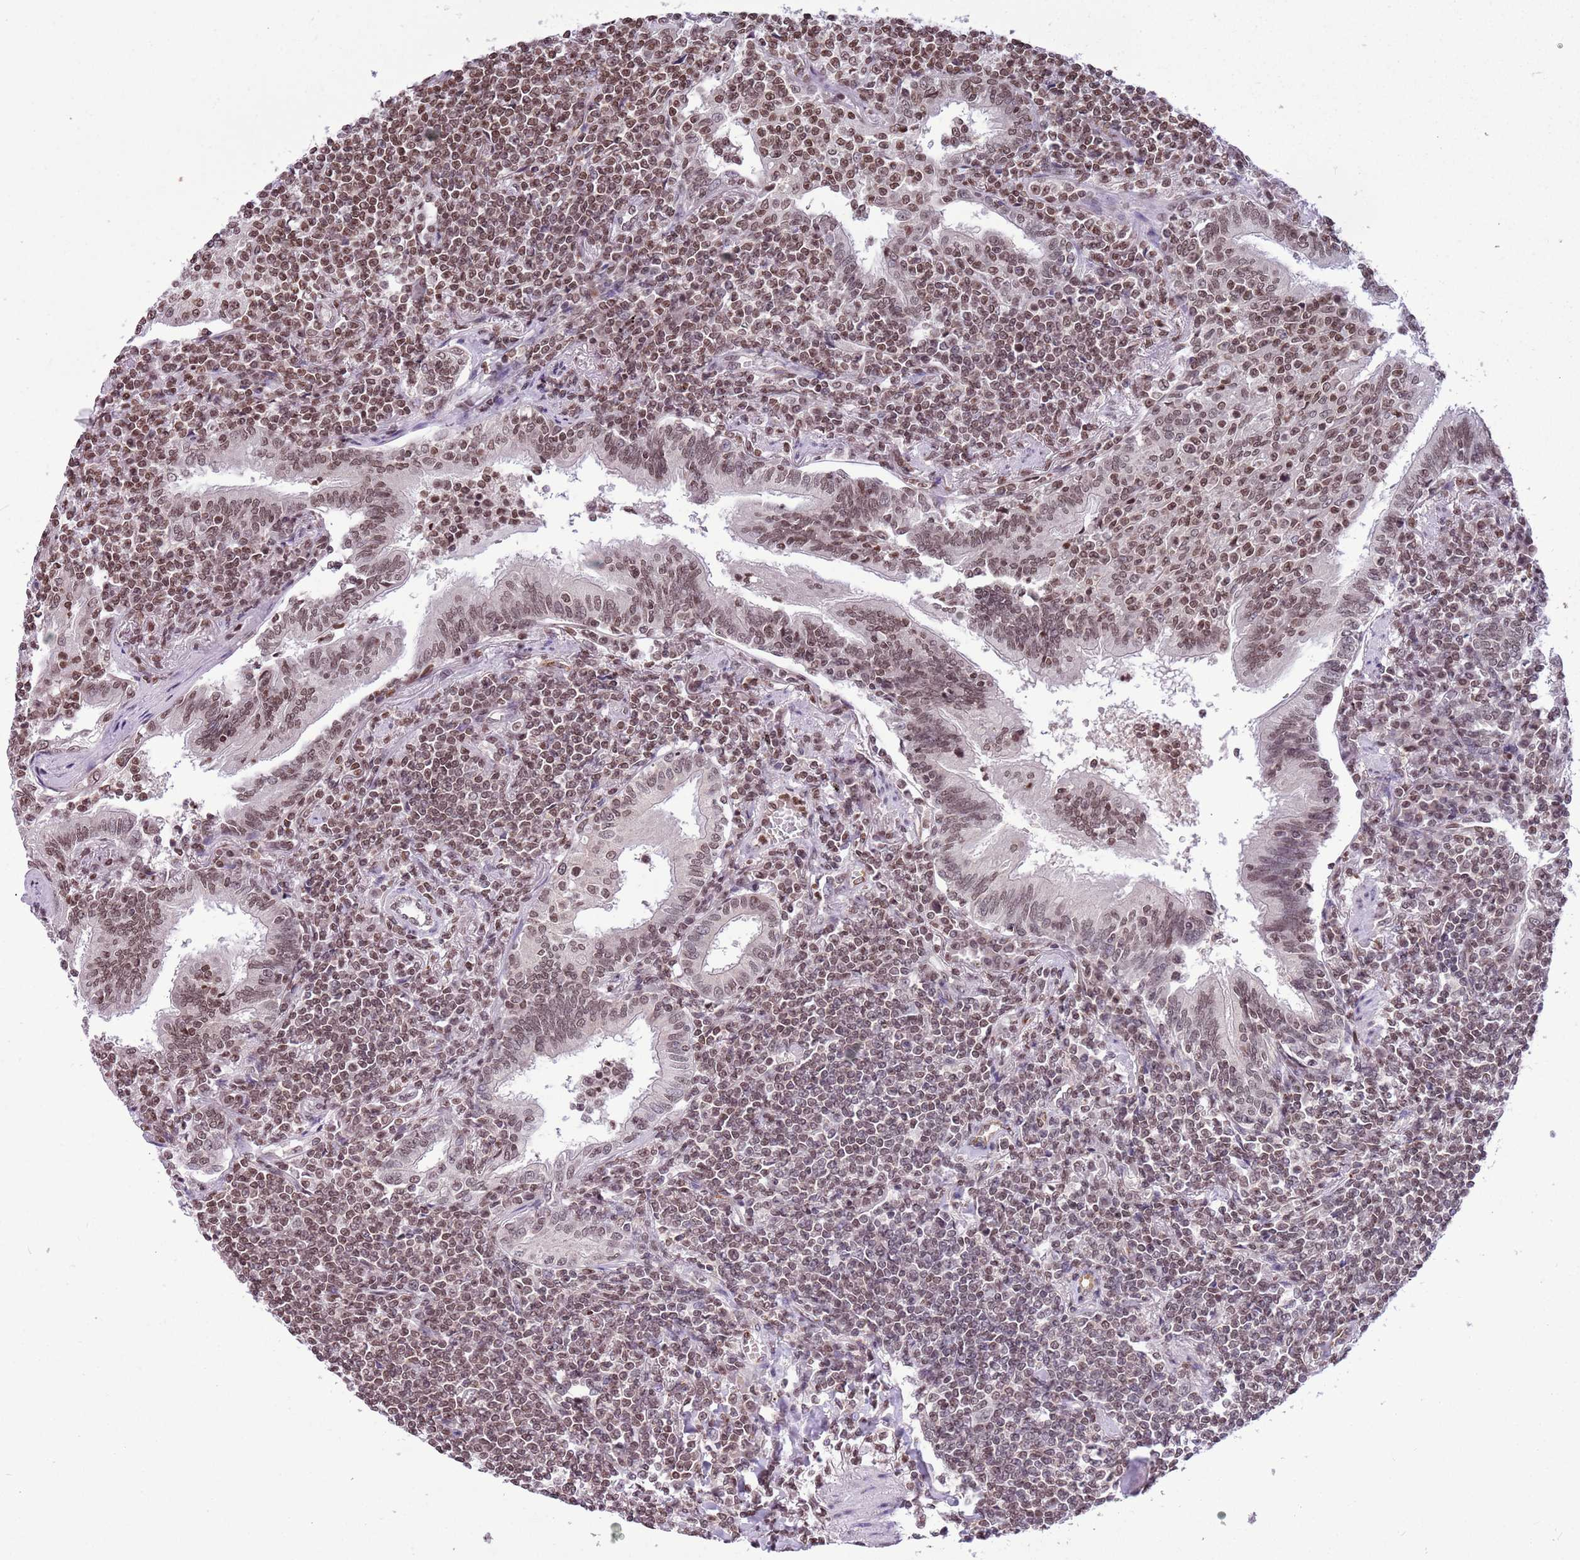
{"staining": {"intensity": "moderate", "quantity": ">75%", "location": "nuclear"}, "tissue": "lymphoma", "cell_type": "Tumor cells", "image_type": "cancer", "snomed": [{"axis": "morphology", "description": "Malignant lymphoma, non-Hodgkin's type, Low grade"}, {"axis": "topography", "description": "Lung"}], "caption": "The immunohistochemical stain labels moderate nuclear staining in tumor cells of lymphoma tissue. (DAB (3,3'-diaminobenzidine) IHC, brown staining for protein, blue staining for nuclei).", "gene": "NRIP1", "patient": {"sex": "female", "age": 71}}